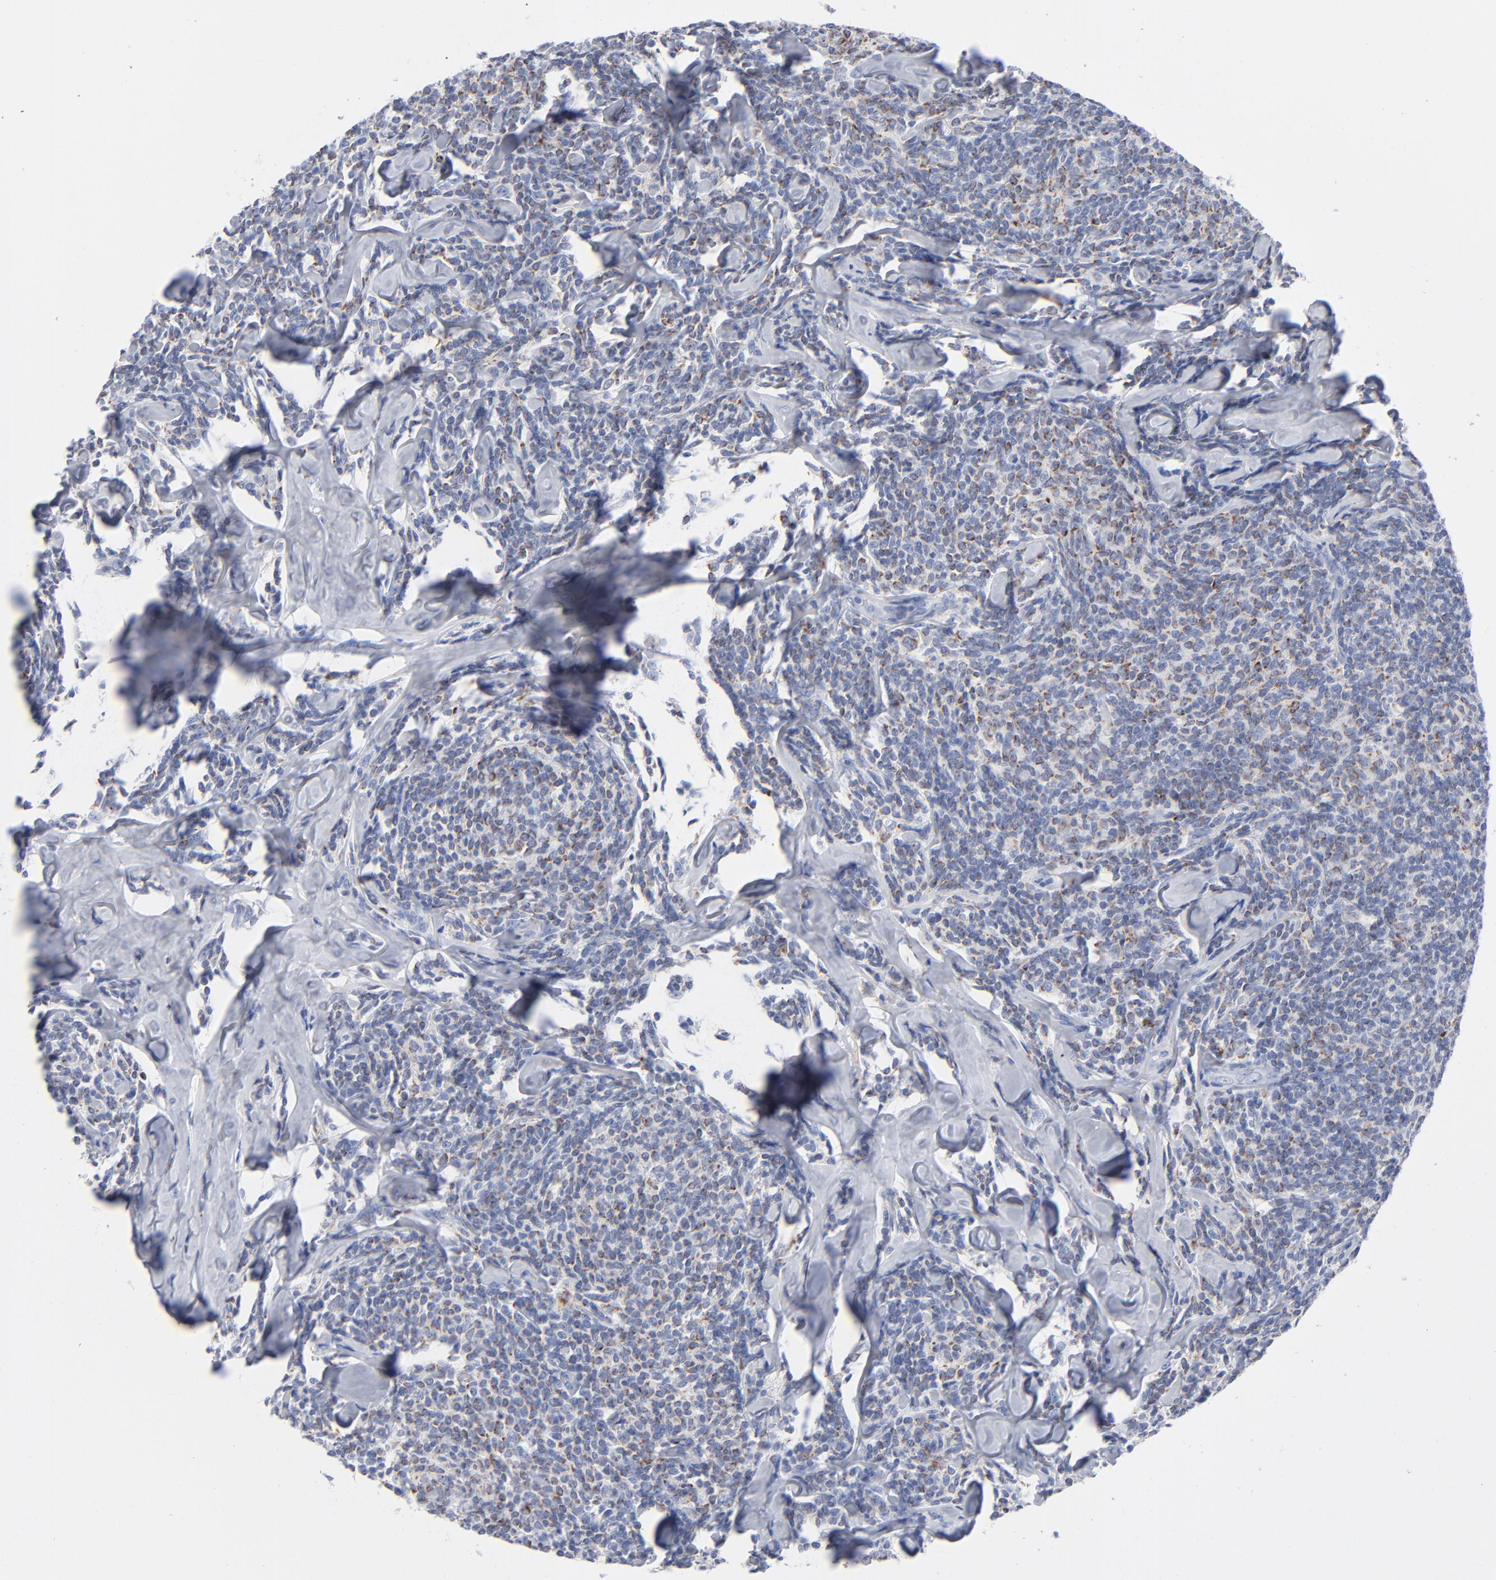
{"staining": {"intensity": "weak", "quantity": "<25%", "location": "cytoplasmic/membranous"}, "tissue": "lymphoma", "cell_type": "Tumor cells", "image_type": "cancer", "snomed": [{"axis": "morphology", "description": "Malignant lymphoma, non-Hodgkin's type, Low grade"}, {"axis": "topography", "description": "Lymph node"}], "caption": "Tumor cells show no significant staining in lymphoma.", "gene": "CHCHD10", "patient": {"sex": "female", "age": 56}}